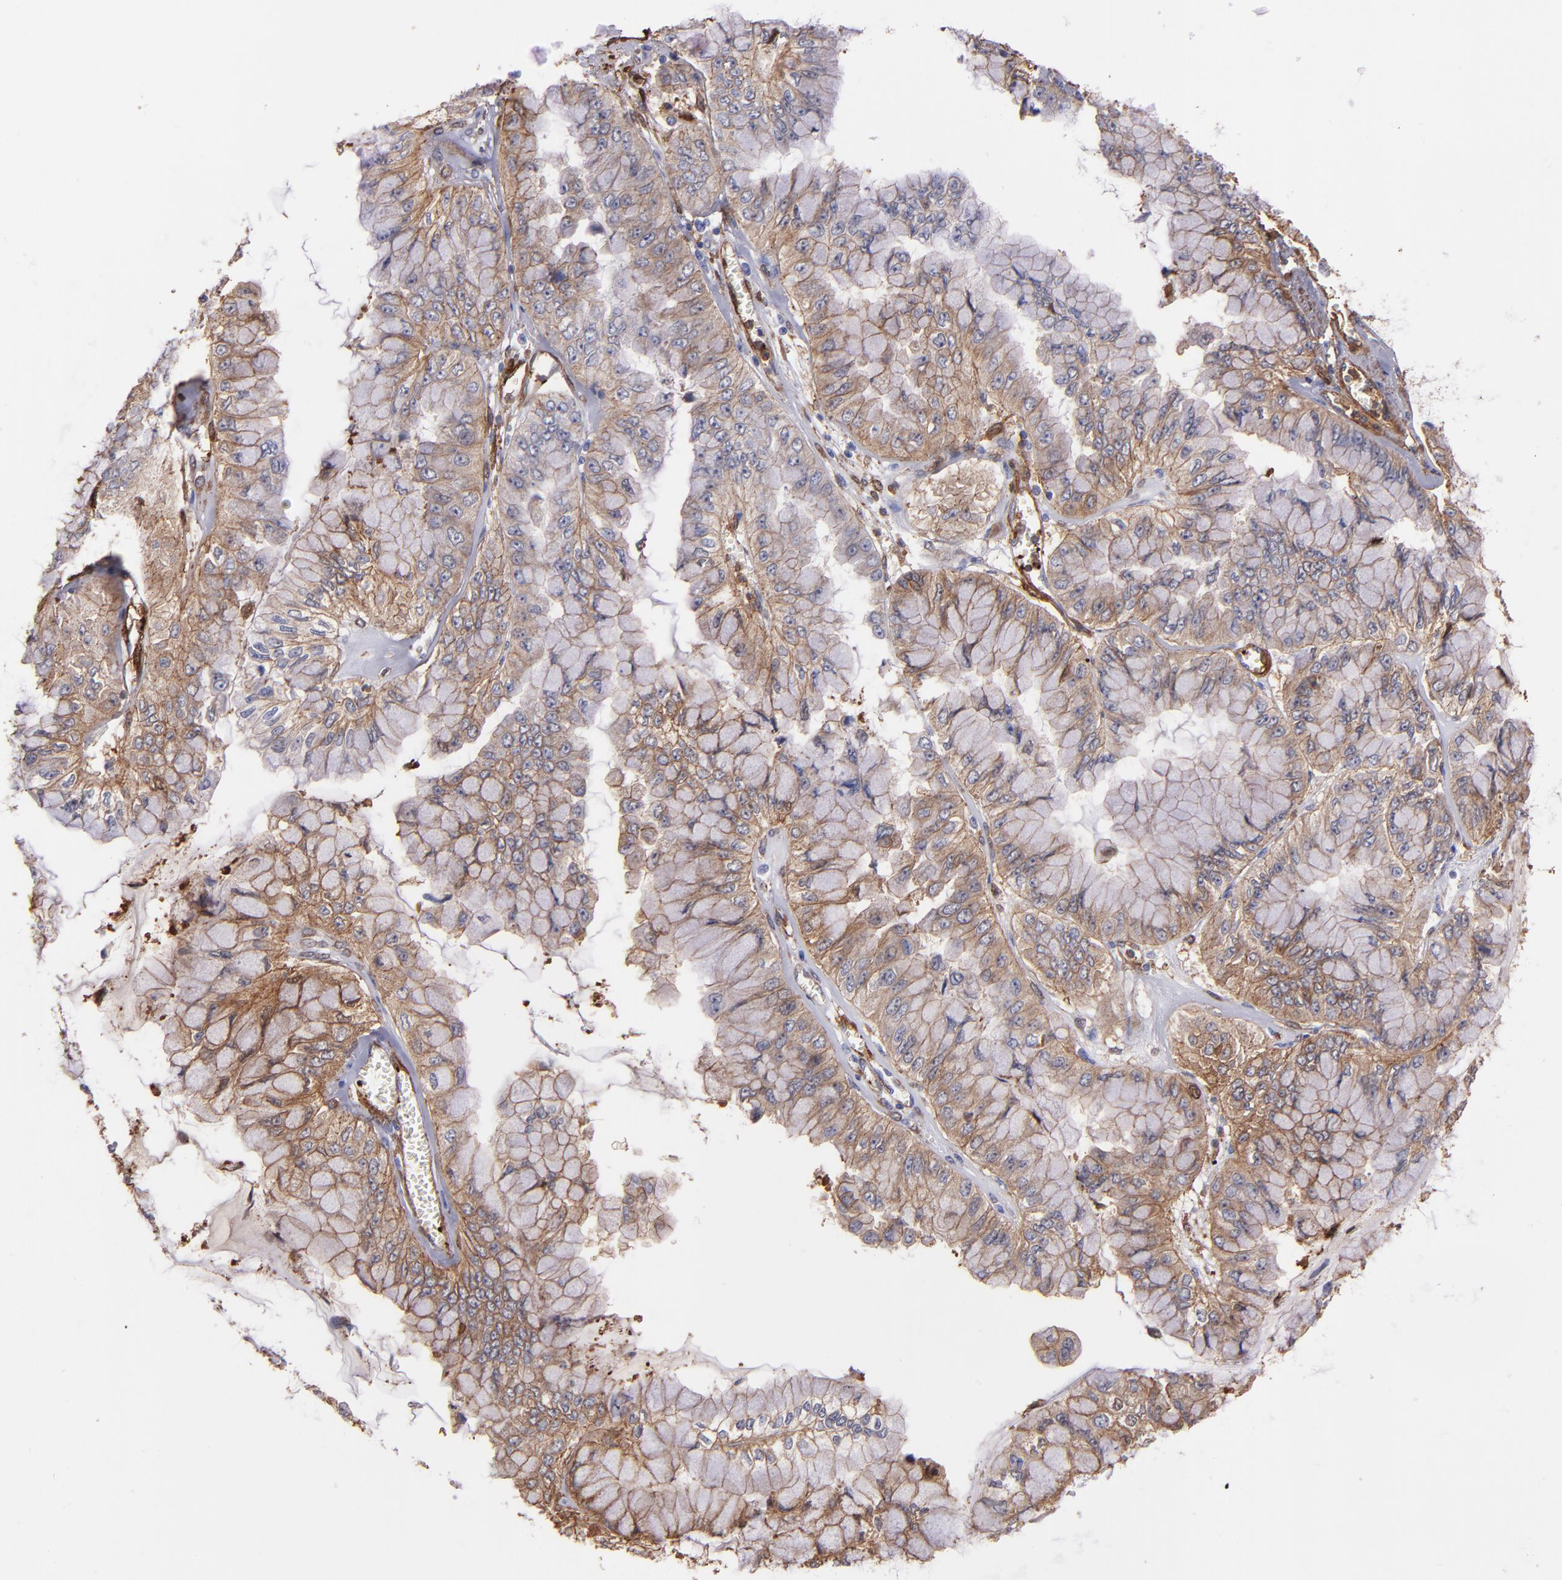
{"staining": {"intensity": "moderate", "quantity": "25%-75%", "location": "cytoplasmic/membranous"}, "tissue": "liver cancer", "cell_type": "Tumor cells", "image_type": "cancer", "snomed": [{"axis": "morphology", "description": "Cholangiocarcinoma"}, {"axis": "topography", "description": "Liver"}], "caption": "Tumor cells demonstrate medium levels of moderate cytoplasmic/membranous expression in approximately 25%-75% of cells in human liver cholangiocarcinoma. (IHC, brightfield microscopy, high magnification).", "gene": "VCL", "patient": {"sex": "female", "age": 79}}